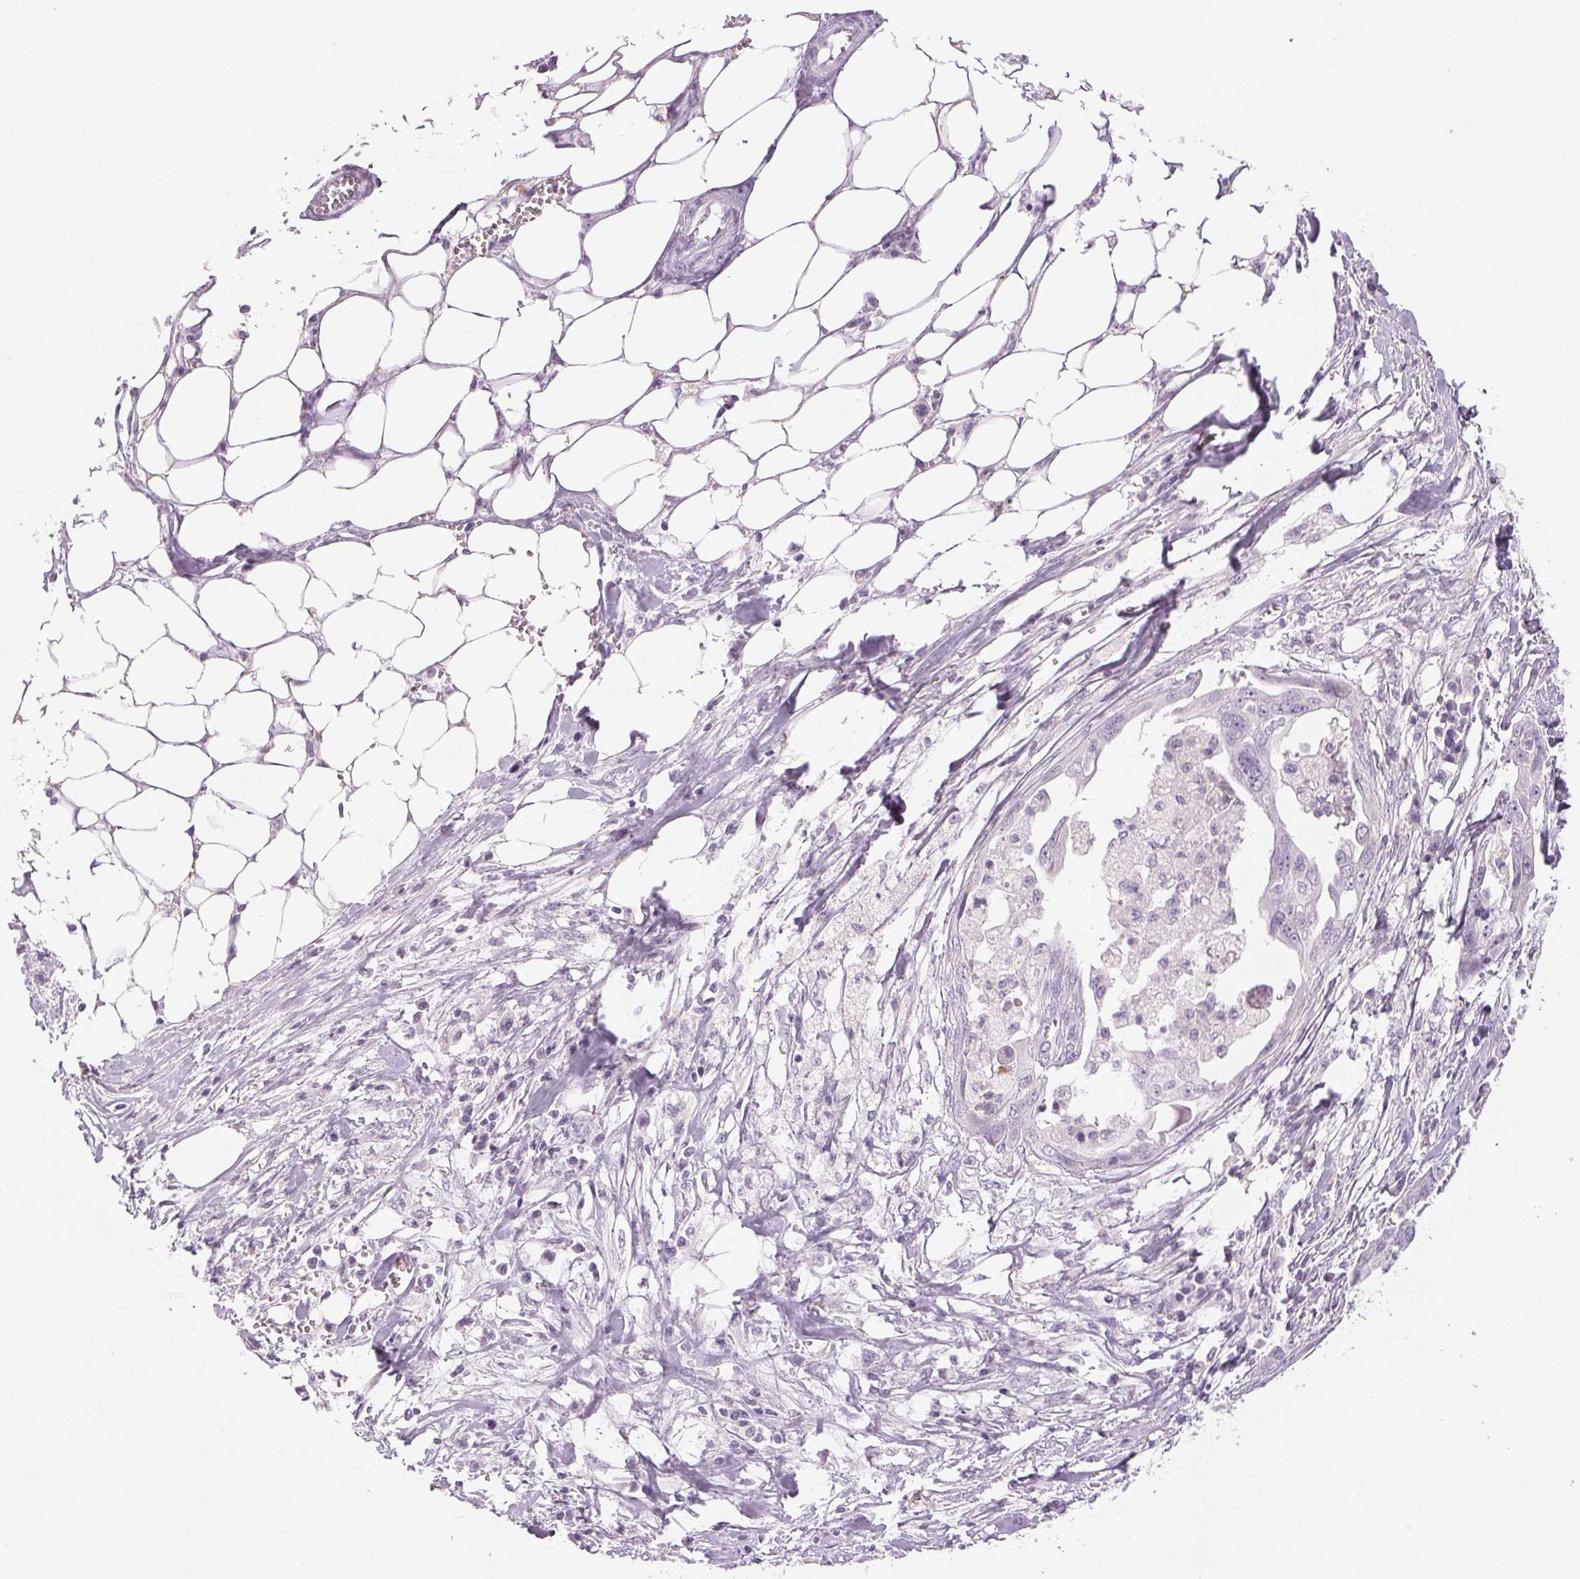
{"staining": {"intensity": "negative", "quantity": "none", "location": "none"}, "tissue": "ovarian cancer", "cell_type": "Tumor cells", "image_type": "cancer", "snomed": [{"axis": "morphology", "description": "Carcinoma, endometroid"}, {"axis": "topography", "description": "Ovary"}], "caption": "Protein analysis of ovarian cancer reveals no significant positivity in tumor cells. The staining was performed using DAB to visualize the protein expression in brown, while the nuclei were stained in blue with hematoxylin (Magnification: 20x).", "gene": "EHHADH", "patient": {"sex": "female", "age": 70}}